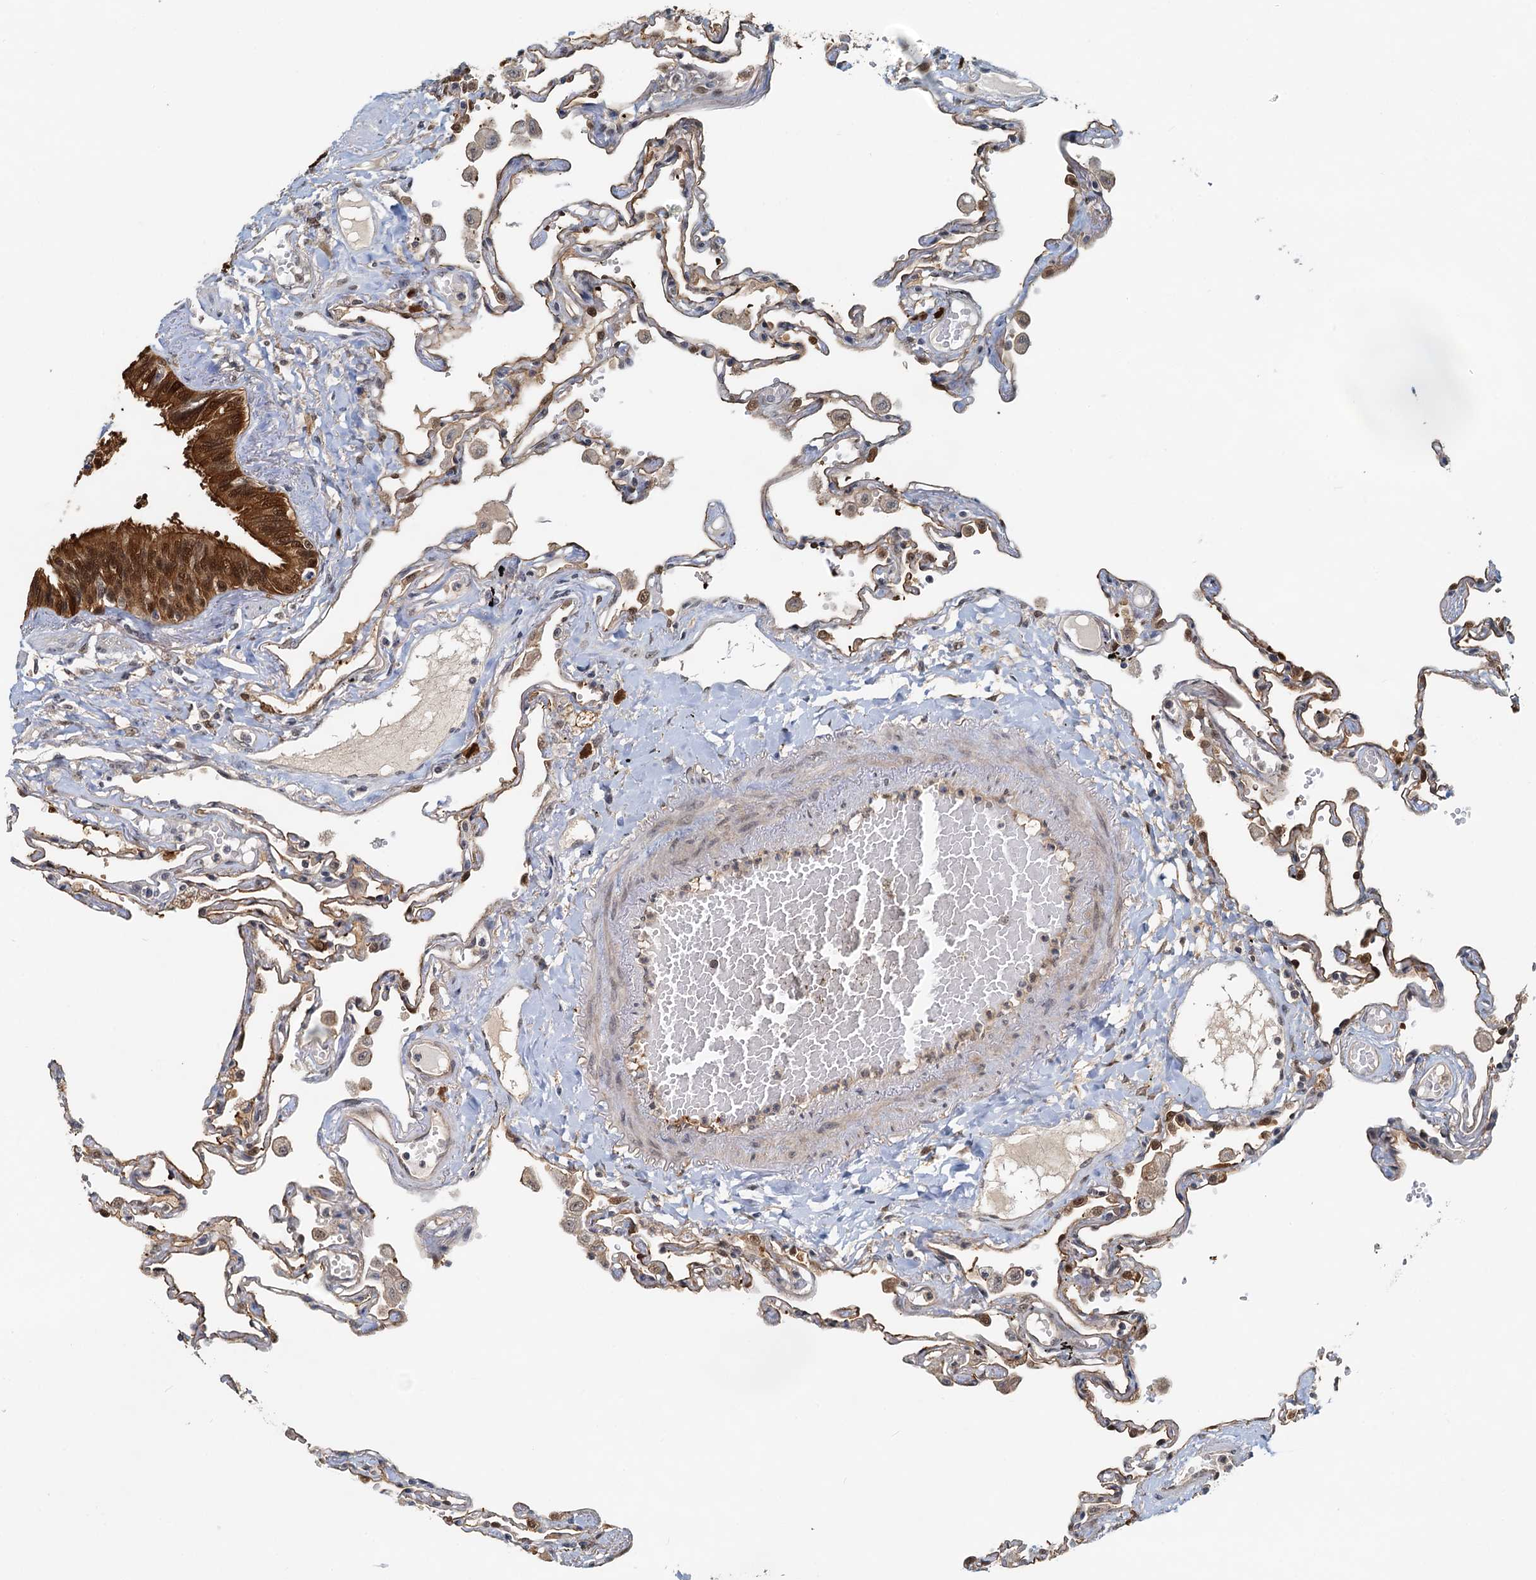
{"staining": {"intensity": "moderate", "quantity": "25%-75%", "location": "cytoplasmic/membranous,nuclear"}, "tissue": "lung", "cell_type": "Alveolar cells", "image_type": "normal", "snomed": [{"axis": "morphology", "description": "Normal tissue, NOS"}, {"axis": "topography", "description": "Lung"}], "caption": "This histopathology image exhibits immunohistochemistry staining of benign human lung, with medium moderate cytoplasmic/membranous,nuclear positivity in approximately 25%-75% of alveolar cells.", "gene": "SPINDOC", "patient": {"sex": "female", "age": 67}}